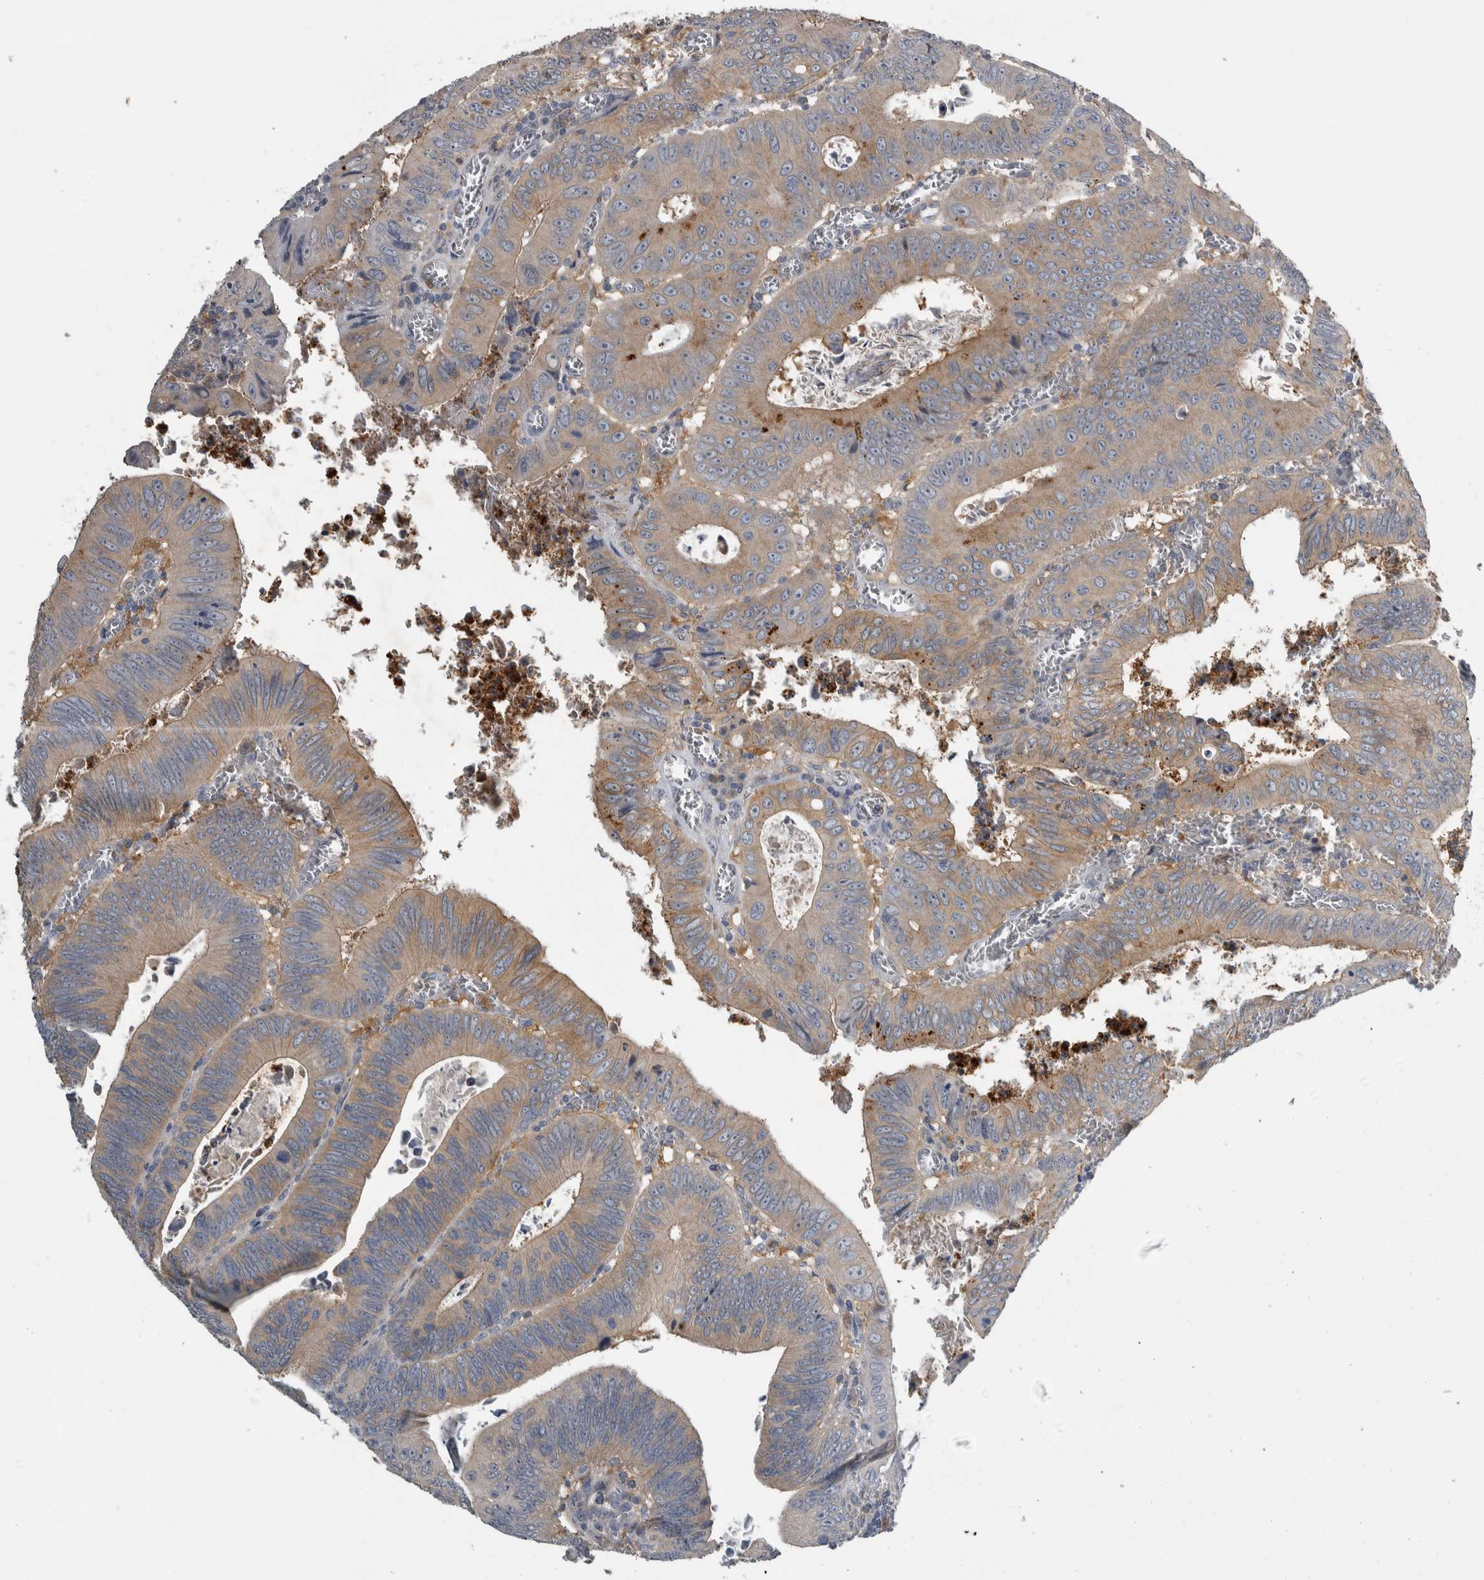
{"staining": {"intensity": "moderate", "quantity": ">75%", "location": "cytoplasmic/membranous"}, "tissue": "colorectal cancer", "cell_type": "Tumor cells", "image_type": "cancer", "snomed": [{"axis": "morphology", "description": "Inflammation, NOS"}, {"axis": "morphology", "description": "Adenocarcinoma, NOS"}, {"axis": "topography", "description": "Colon"}], "caption": "A brown stain shows moderate cytoplasmic/membranous expression of a protein in colorectal adenocarcinoma tumor cells. (DAB = brown stain, brightfield microscopy at high magnification).", "gene": "NT5C2", "patient": {"sex": "male", "age": 72}}